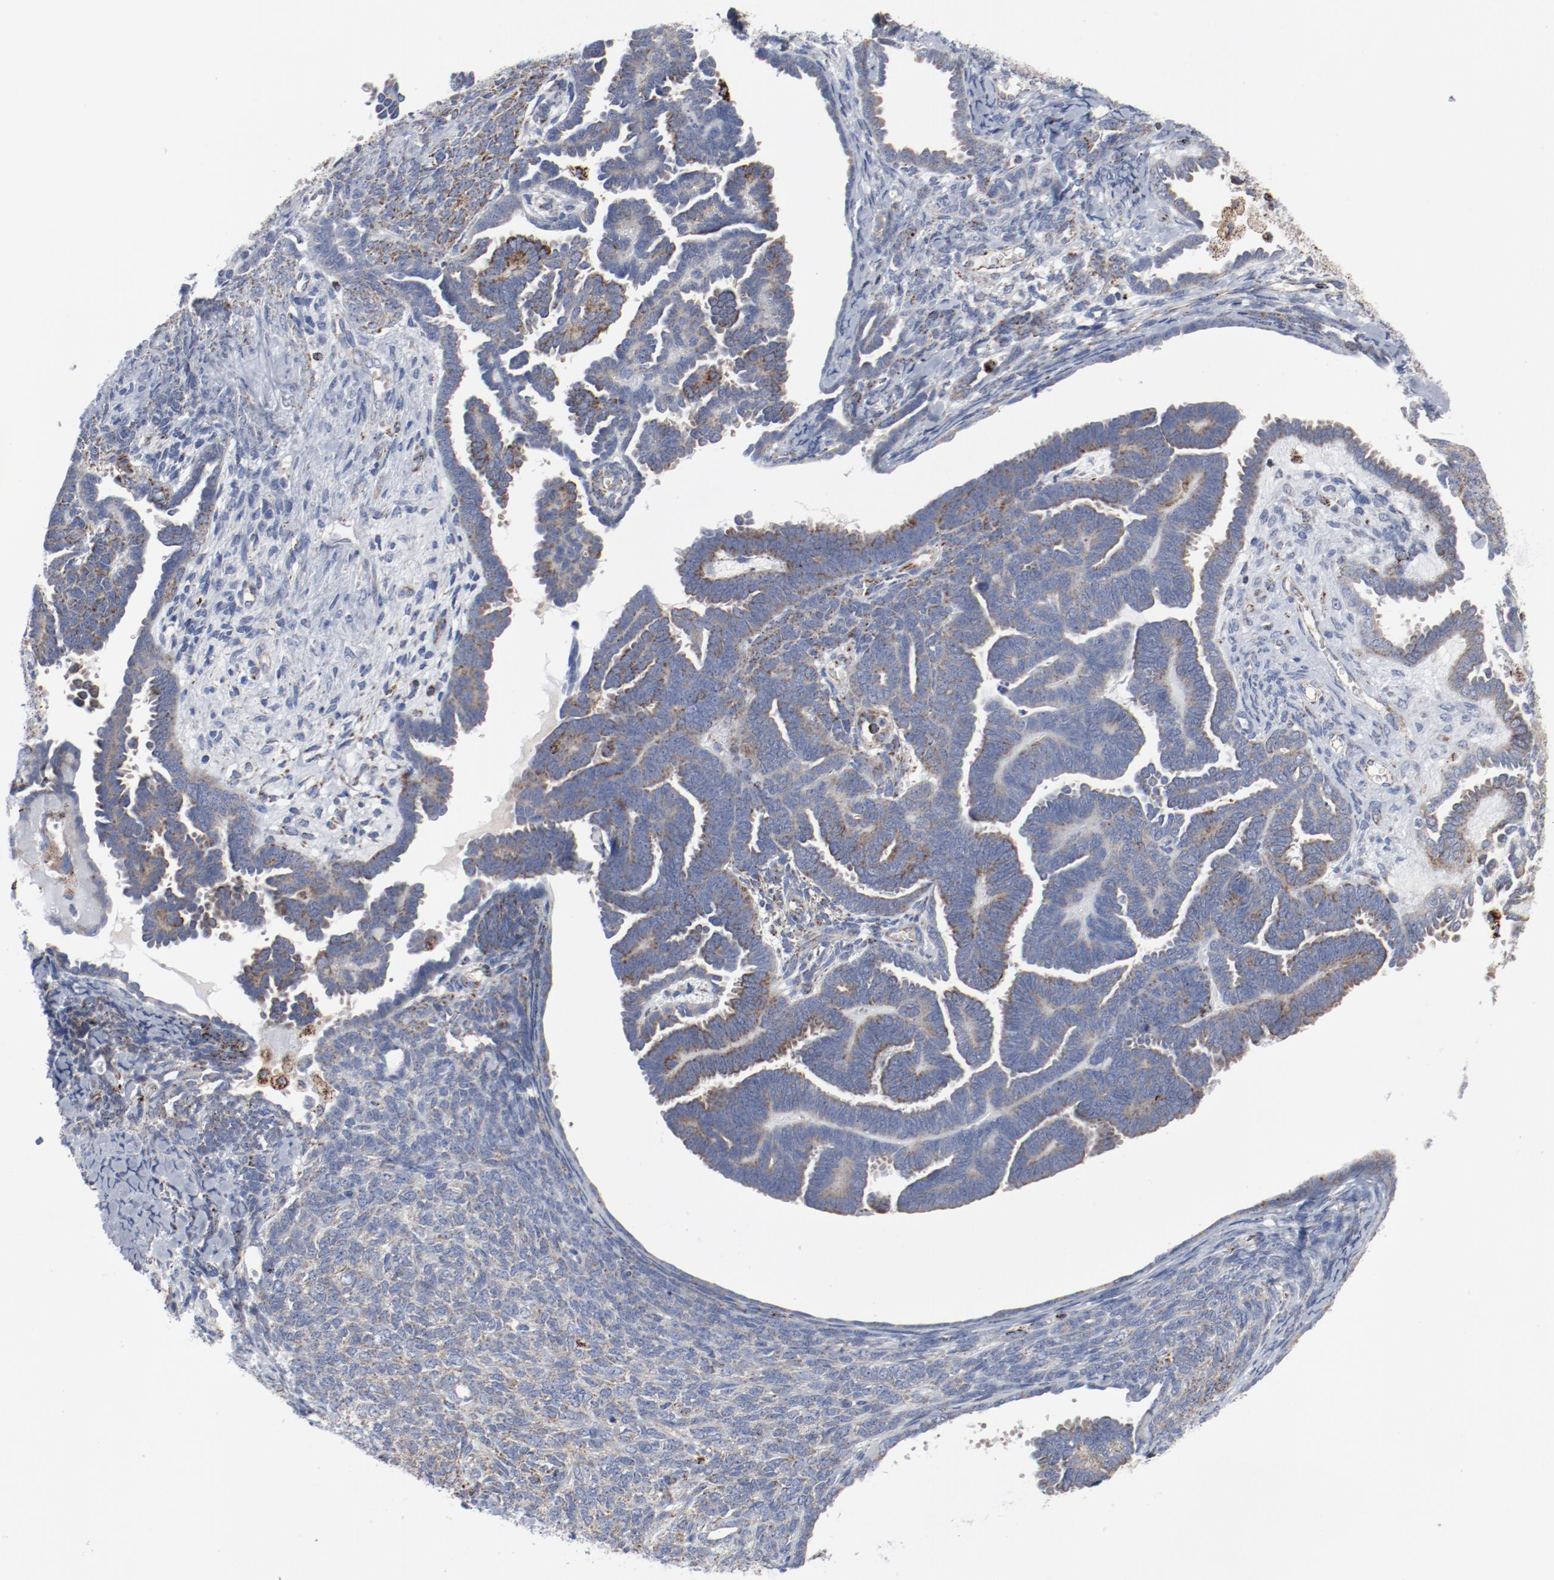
{"staining": {"intensity": "weak", "quantity": "<25%", "location": "cytoplasmic/membranous"}, "tissue": "endometrial cancer", "cell_type": "Tumor cells", "image_type": "cancer", "snomed": [{"axis": "morphology", "description": "Neoplasm, malignant, NOS"}, {"axis": "topography", "description": "Endometrium"}], "caption": "Tumor cells show no significant protein expression in neoplasm (malignant) (endometrial).", "gene": "SETD3", "patient": {"sex": "female", "age": 74}}